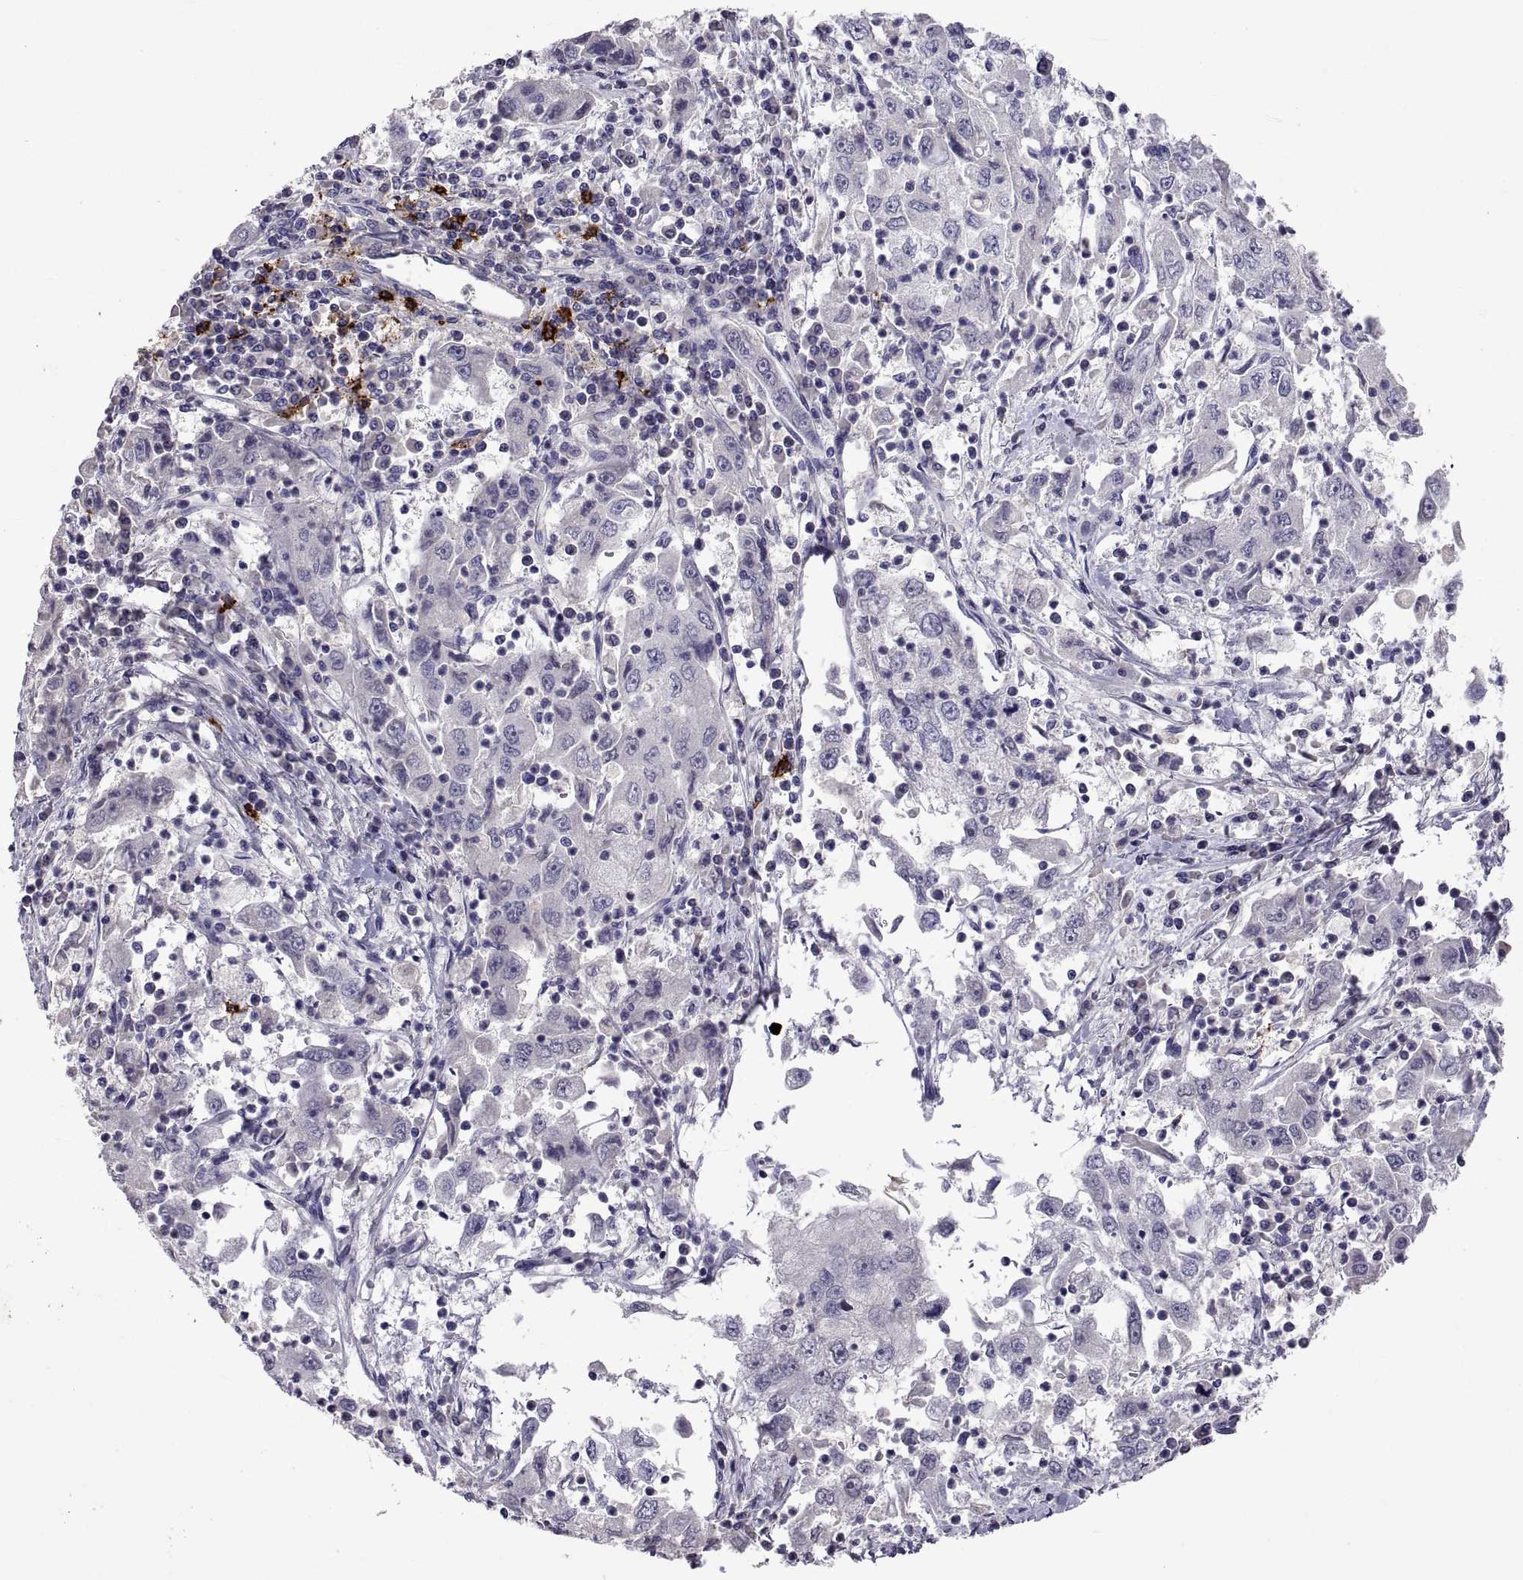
{"staining": {"intensity": "negative", "quantity": "none", "location": "none"}, "tissue": "cervical cancer", "cell_type": "Tumor cells", "image_type": "cancer", "snomed": [{"axis": "morphology", "description": "Squamous cell carcinoma, NOS"}, {"axis": "topography", "description": "Cervix"}], "caption": "Cervical squamous cell carcinoma was stained to show a protein in brown. There is no significant positivity in tumor cells. (Stains: DAB (3,3'-diaminobenzidine) immunohistochemistry (IHC) with hematoxylin counter stain, Microscopy: brightfield microscopy at high magnification).", "gene": "MS4A1", "patient": {"sex": "female", "age": 36}}